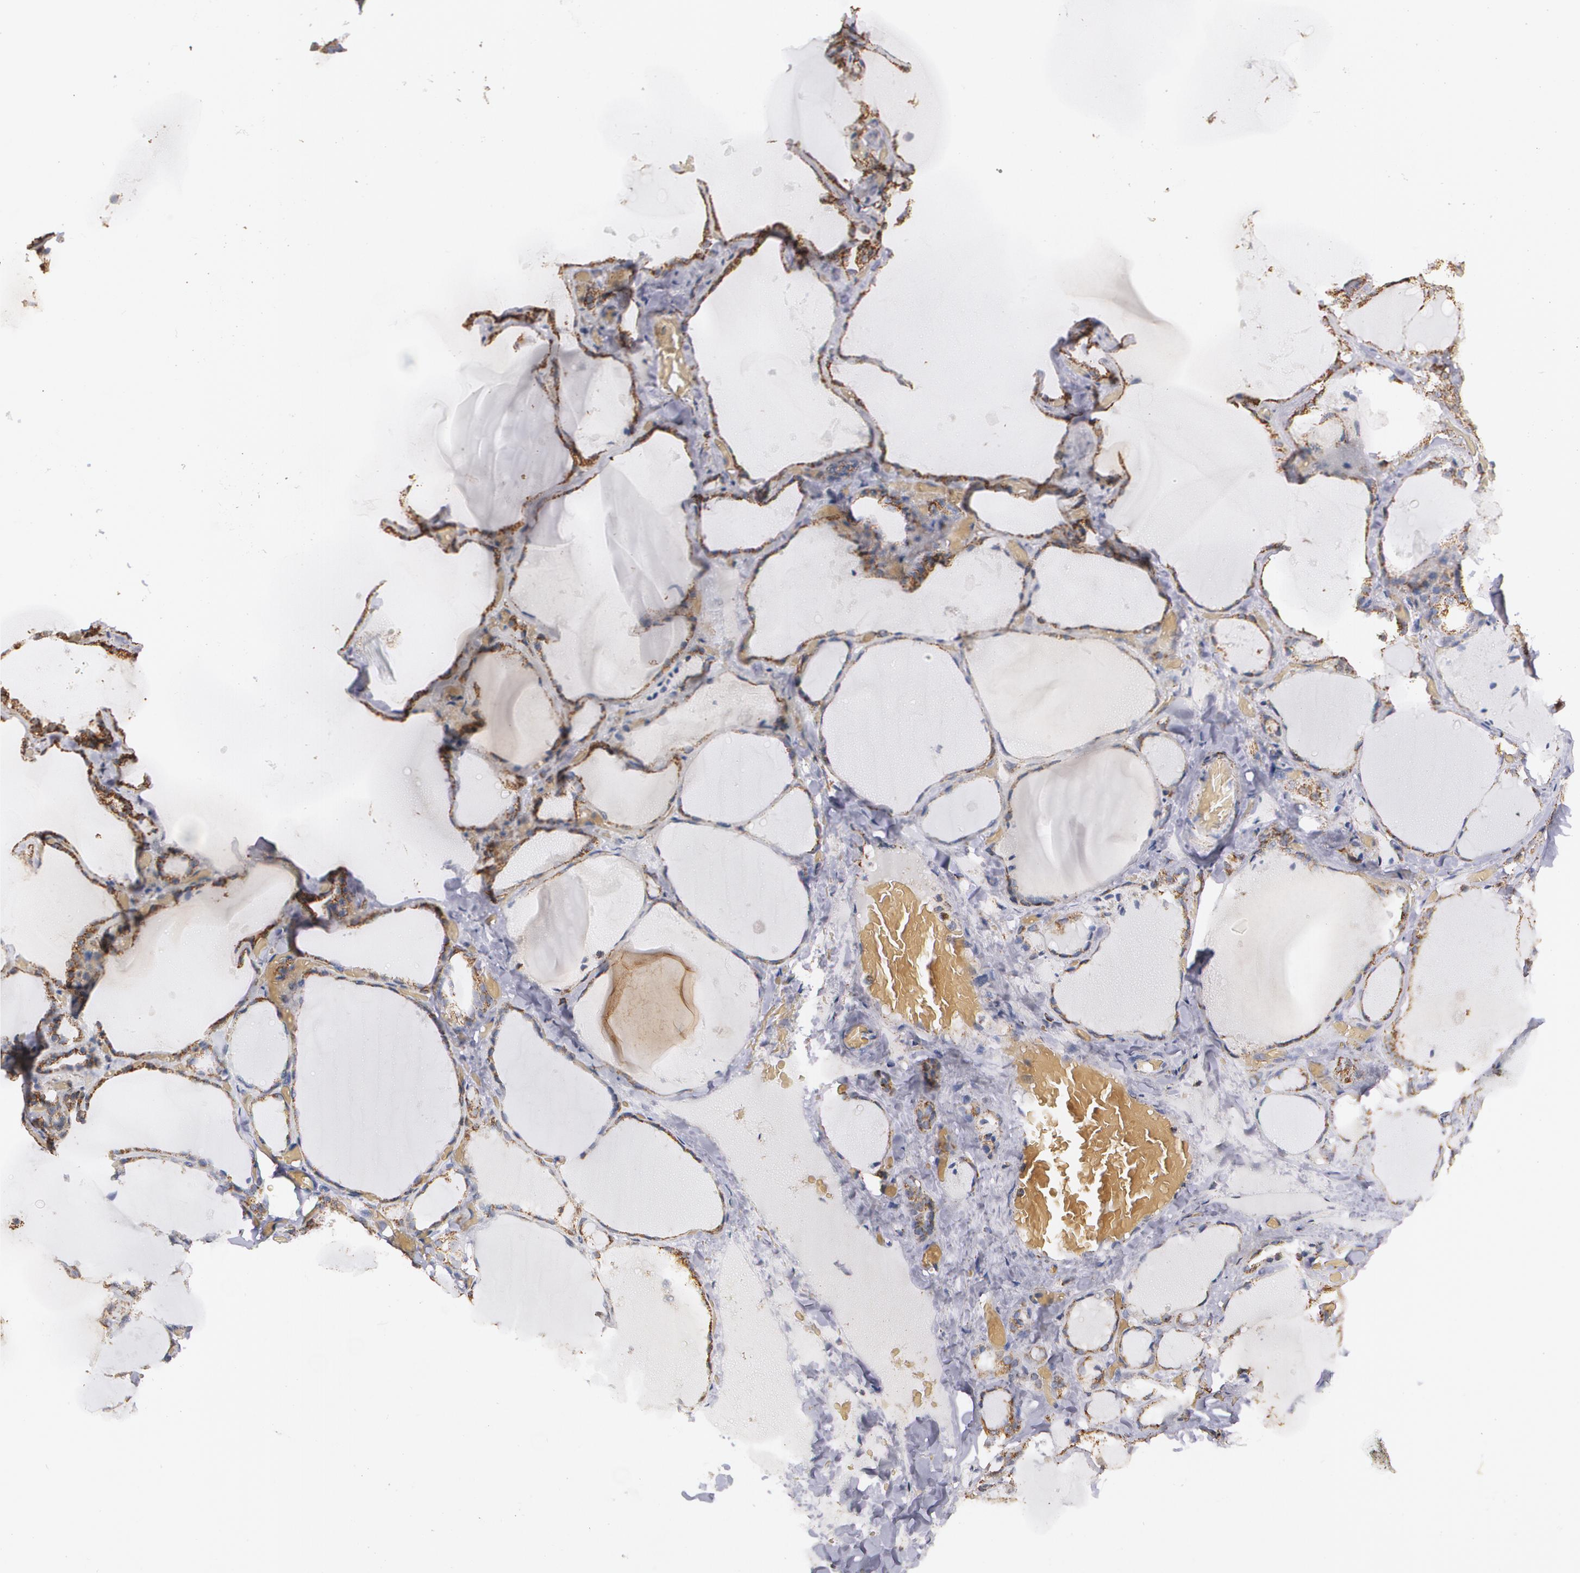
{"staining": {"intensity": "moderate", "quantity": ">75%", "location": "cytoplasmic/membranous"}, "tissue": "thyroid gland", "cell_type": "Glandular cells", "image_type": "normal", "snomed": [{"axis": "morphology", "description": "Normal tissue, NOS"}, {"axis": "topography", "description": "Thyroid gland"}], "caption": "Thyroid gland stained with DAB immunohistochemistry (IHC) demonstrates medium levels of moderate cytoplasmic/membranous staining in about >75% of glandular cells. Immunohistochemistry (ihc) stains the protein of interest in brown and the nuclei are stained blue.", "gene": "HSPD1", "patient": {"sex": "female", "age": 22}}